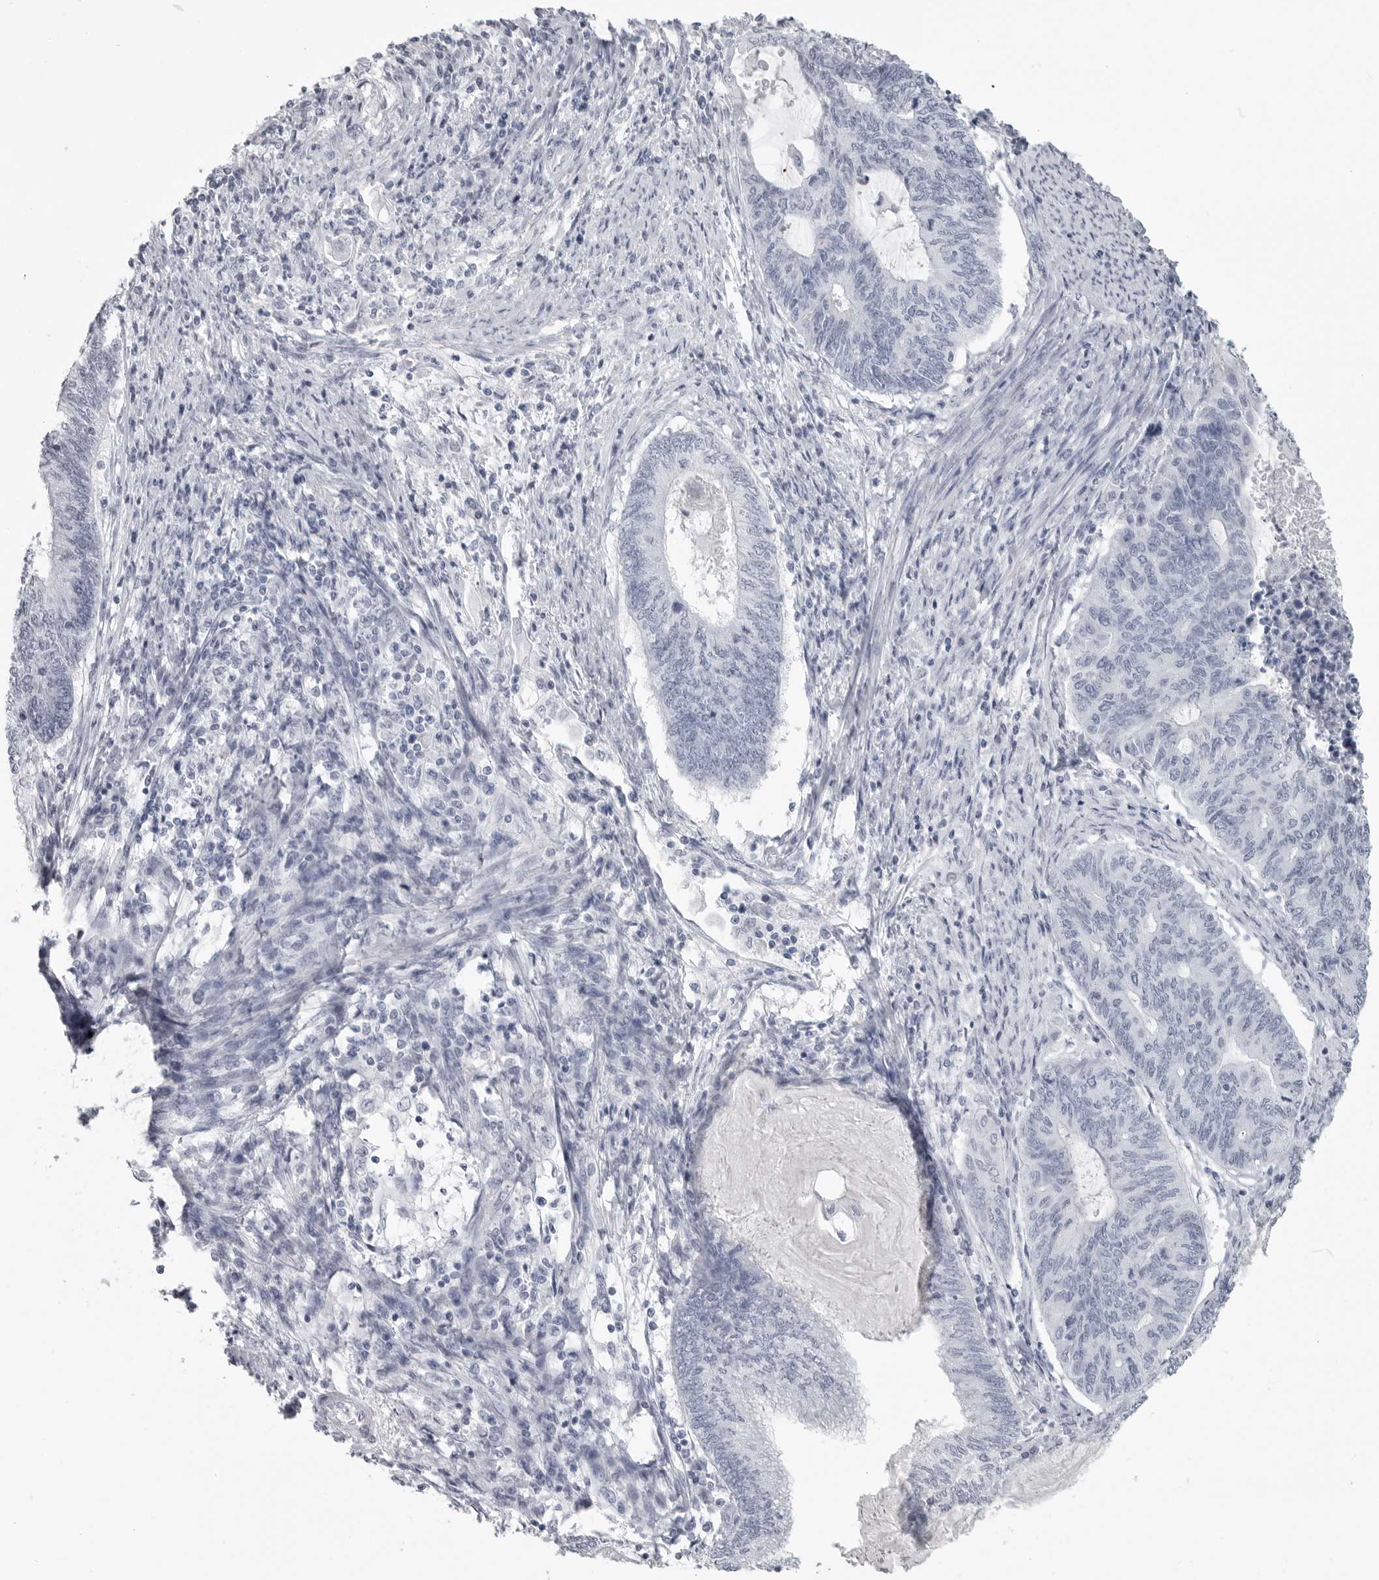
{"staining": {"intensity": "negative", "quantity": "none", "location": "none"}, "tissue": "endometrial cancer", "cell_type": "Tumor cells", "image_type": "cancer", "snomed": [{"axis": "morphology", "description": "Adenocarcinoma, NOS"}, {"axis": "topography", "description": "Uterus"}, {"axis": "topography", "description": "Endometrium"}], "caption": "IHC image of neoplastic tissue: human adenocarcinoma (endometrial) stained with DAB reveals no significant protein staining in tumor cells.", "gene": "LY6D", "patient": {"sex": "female", "age": 70}}